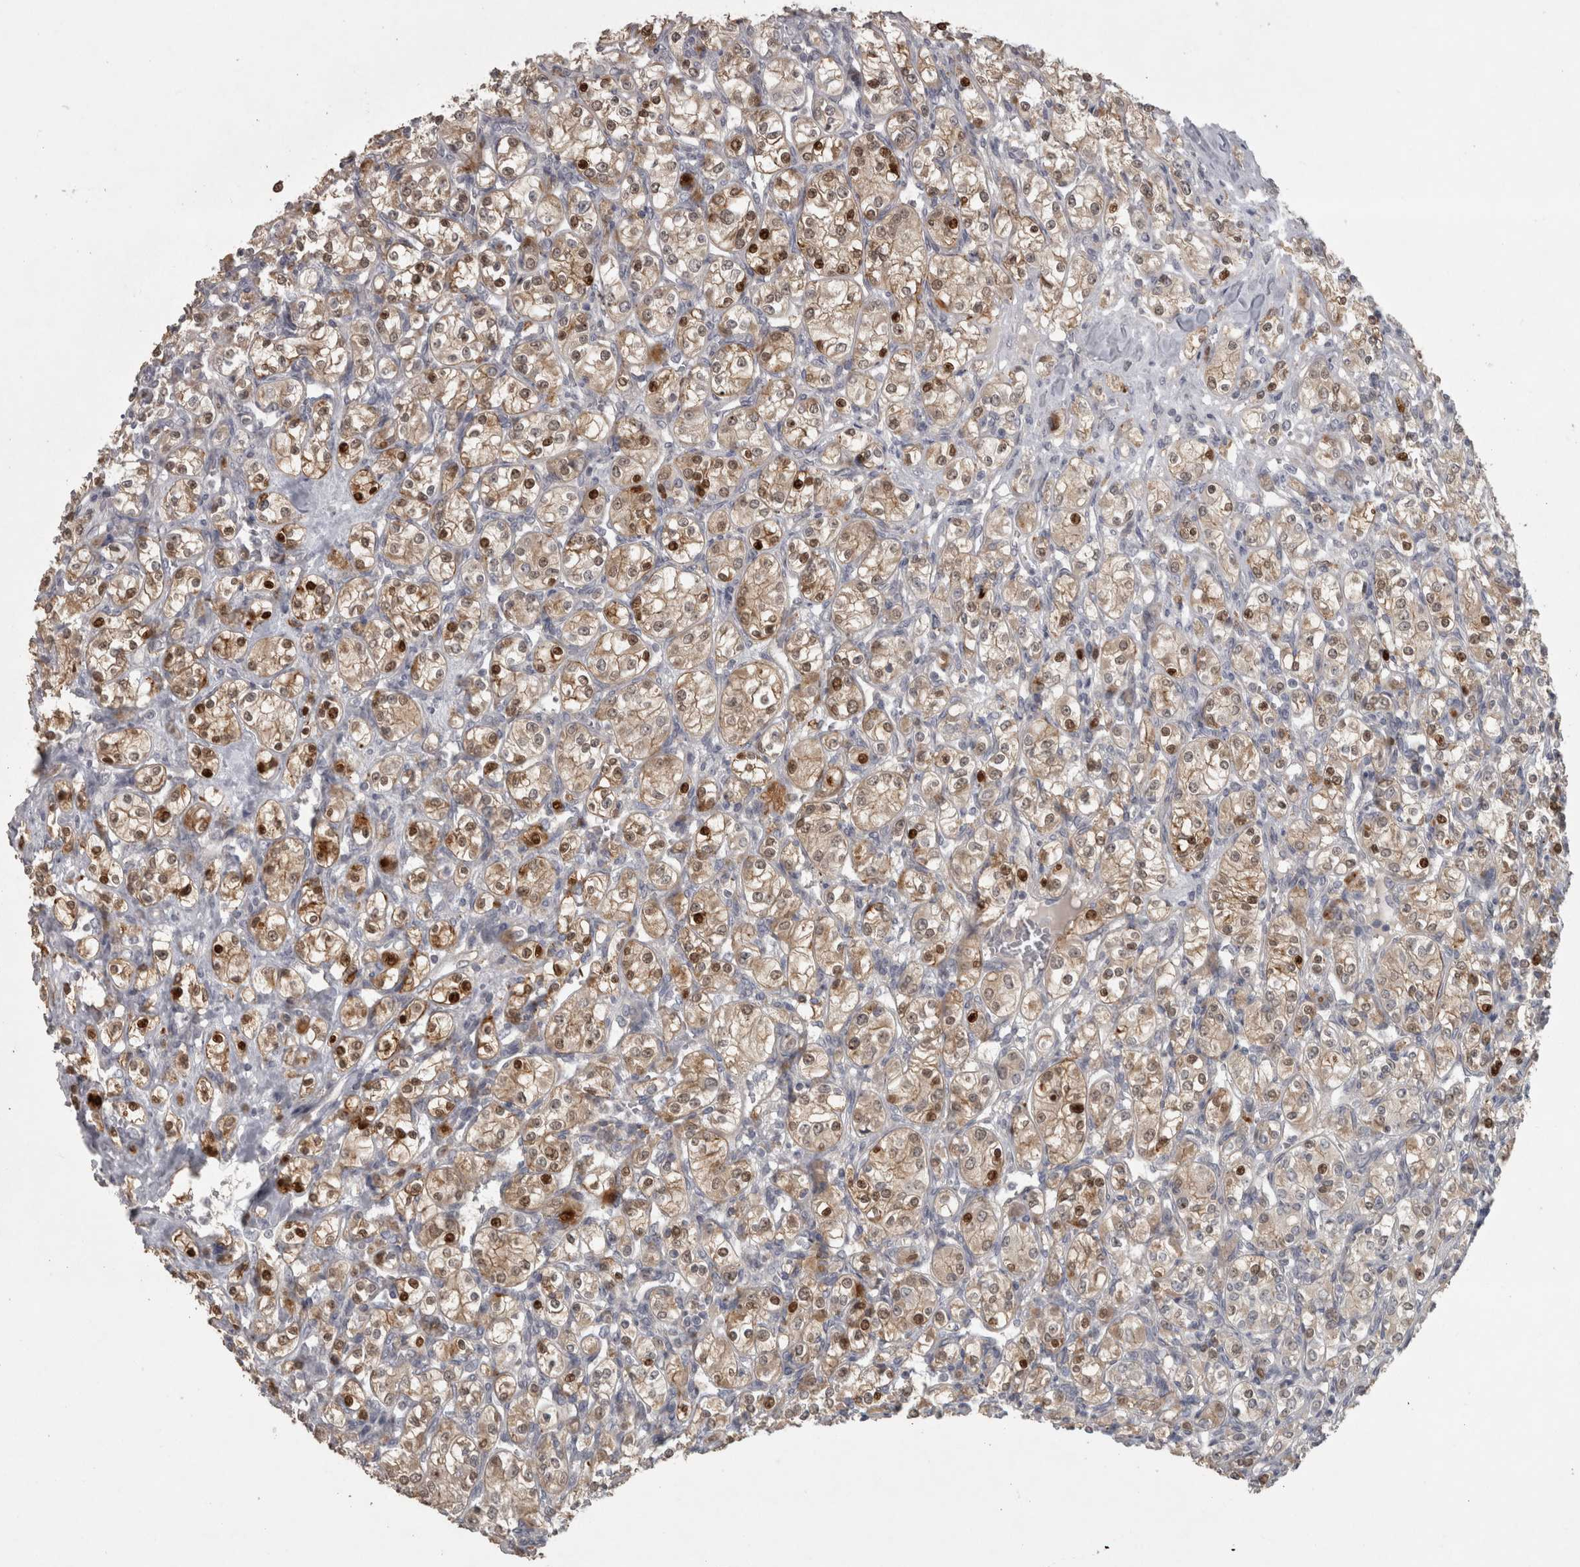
{"staining": {"intensity": "strong", "quantity": "25%-75%", "location": "cytoplasmic/membranous,nuclear"}, "tissue": "renal cancer", "cell_type": "Tumor cells", "image_type": "cancer", "snomed": [{"axis": "morphology", "description": "Adenocarcinoma, NOS"}, {"axis": "topography", "description": "Kidney"}], "caption": "Adenocarcinoma (renal) was stained to show a protein in brown. There is high levels of strong cytoplasmic/membranous and nuclear staining in about 25%-75% of tumor cells.", "gene": "SLCO5A1", "patient": {"sex": "male", "age": 77}}